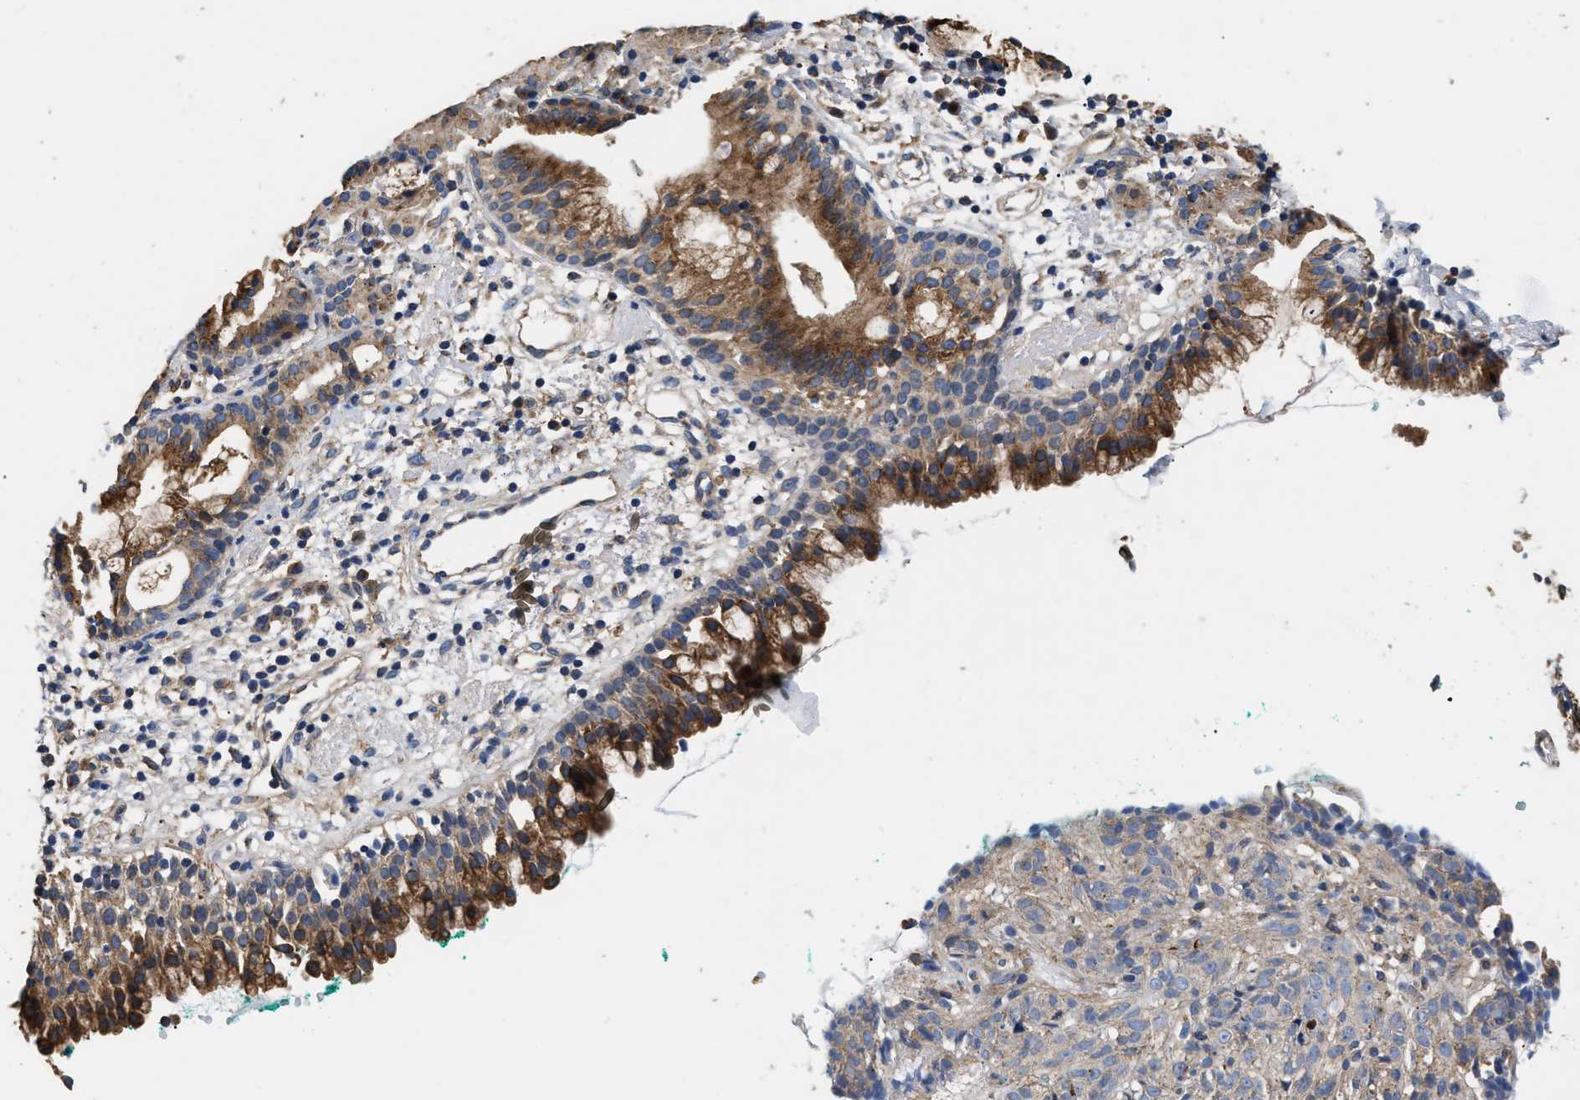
{"staining": {"intensity": "strong", "quantity": ">75%", "location": "cytoplasmic/membranous"}, "tissue": "nasopharynx", "cell_type": "Respiratory epithelial cells", "image_type": "normal", "snomed": [{"axis": "morphology", "description": "Normal tissue, NOS"}, {"axis": "morphology", "description": "Basal cell carcinoma"}, {"axis": "topography", "description": "Cartilage tissue"}, {"axis": "topography", "description": "Nasopharynx"}, {"axis": "topography", "description": "Oral tissue"}], "caption": "IHC image of normal nasopharynx stained for a protein (brown), which demonstrates high levels of strong cytoplasmic/membranous expression in approximately >75% of respiratory epithelial cells.", "gene": "KLB", "patient": {"sex": "female", "age": 77}}